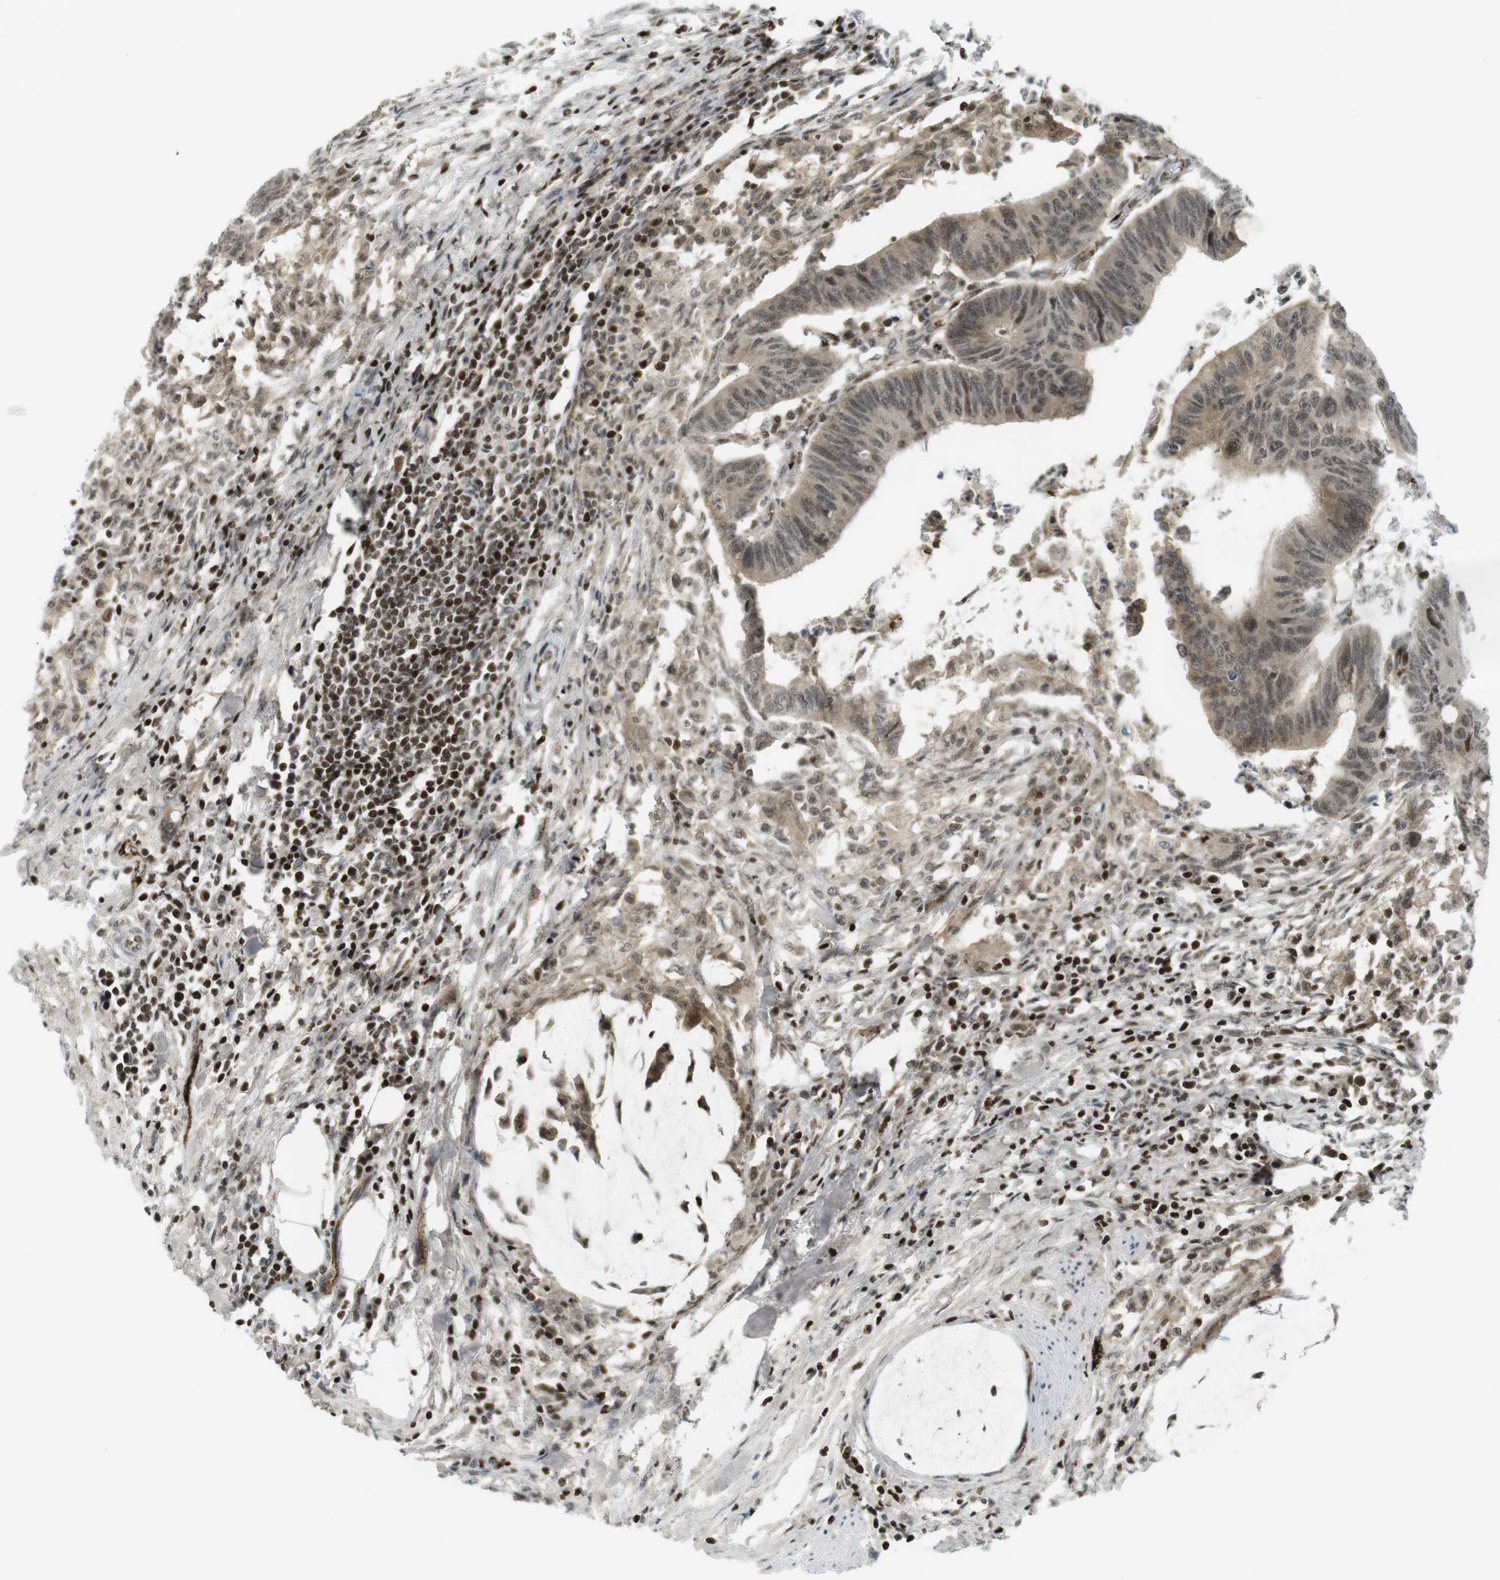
{"staining": {"intensity": "moderate", "quantity": ">75%", "location": "cytoplasmic/membranous,nuclear"}, "tissue": "colorectal cancer", "cell_type": "Tumor cells", "image_type": "cancer", "snomed": [{"axis": "morphology", "description": "Normal tissue, NOS"}, {"axis": "morphology", "description": "Adenocarcinoma, NOS"}, {"axis": "topography", "description": "Rectum"}, {"axis": "topography", "description": "Peripheral nerve tissue"}], "caption": "Colorectal adenocarcinoma tissue displays moderate cytoplasmic/membranous and nuclear staining in approximately >75% of tumor cells, visualized by immunohistochemistry.", "gene": "PPP1R13B", "patient": {"sex": "male", "age": 92}}